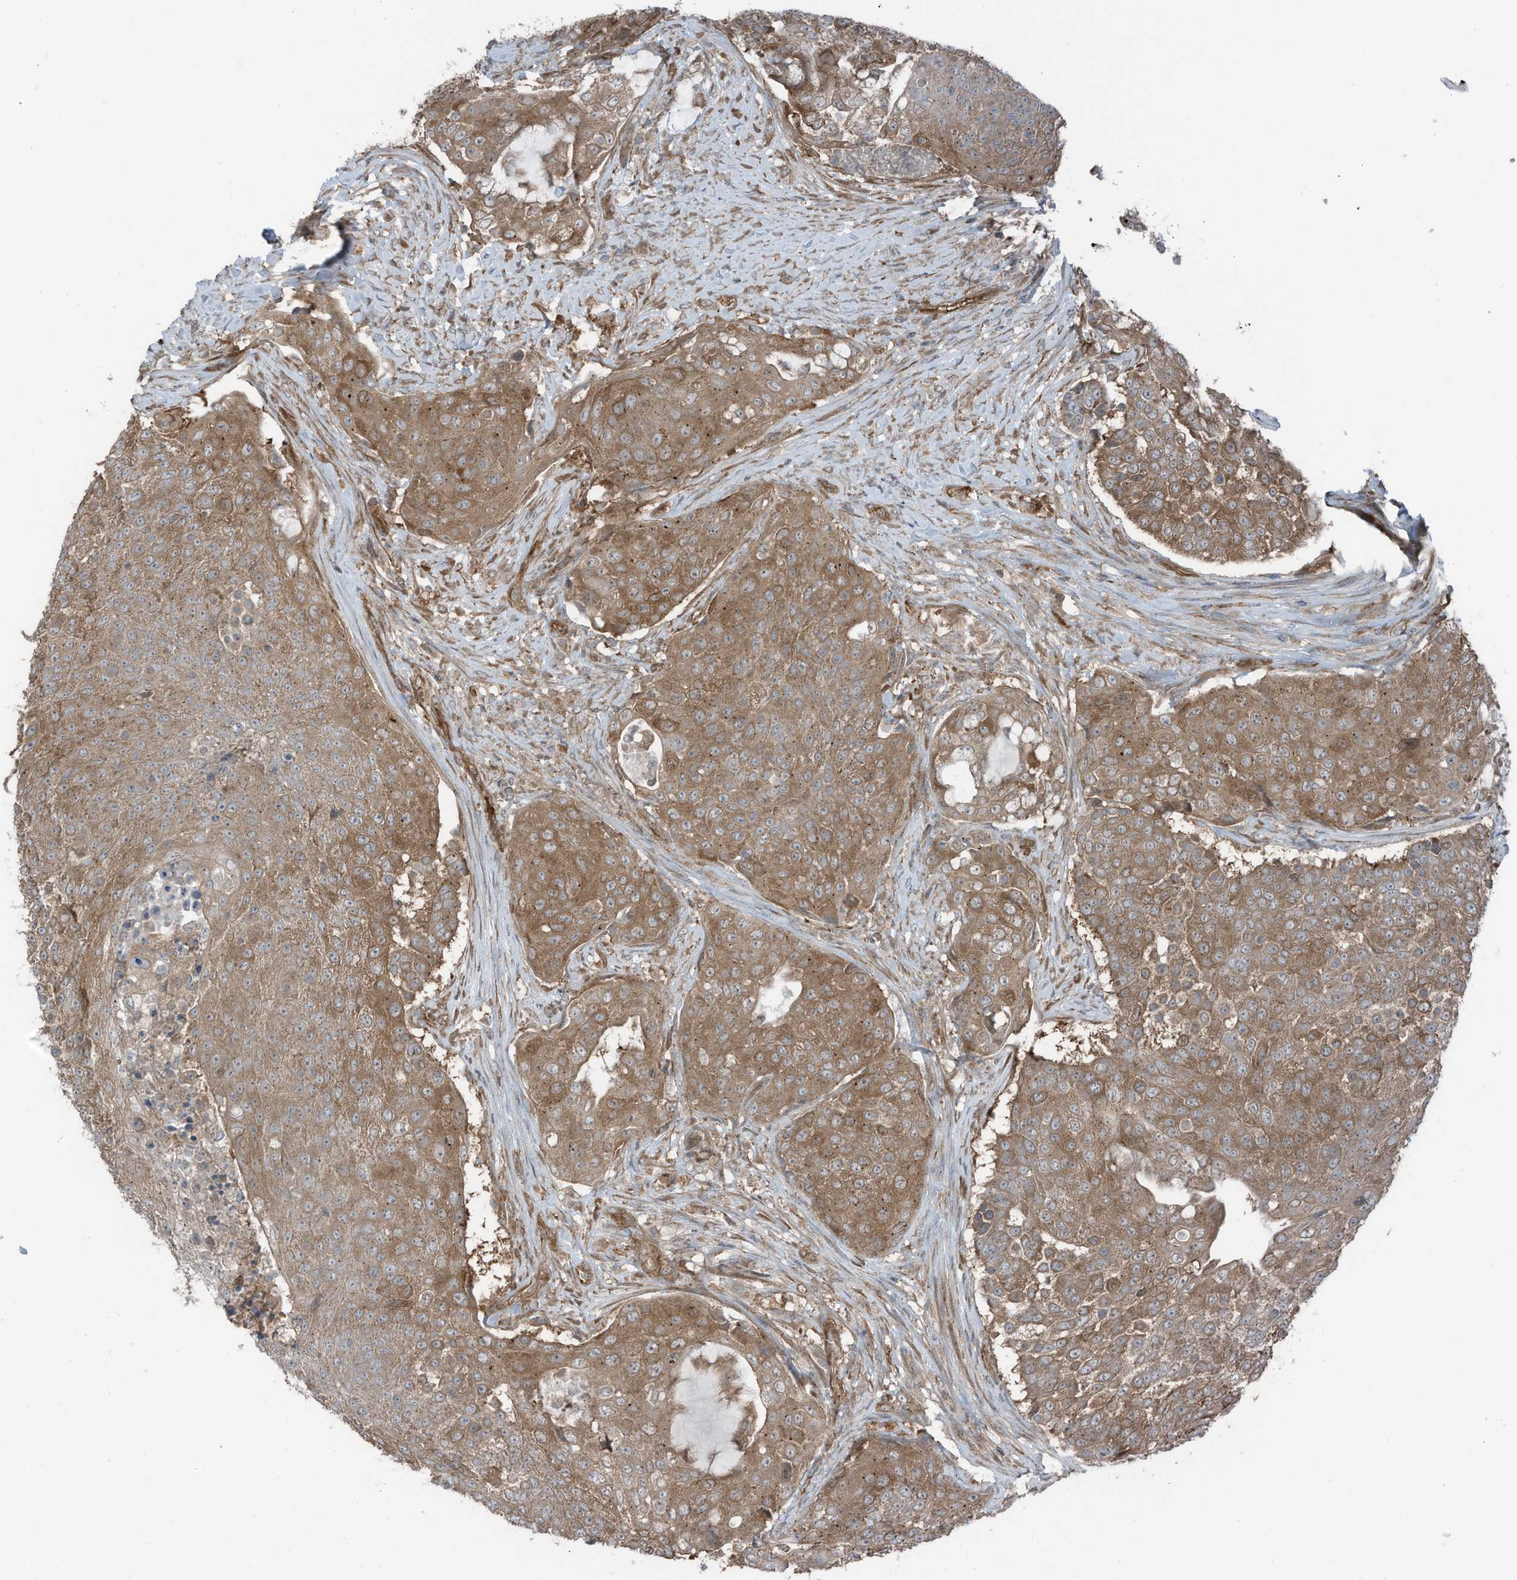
{"staining": {"intensity": "moderate", "quantity": ">75%", "location": "cytoplasmic/membranous"}, "tissue": "urothelial cancer", "cell_type": "Tumor cells", "image_type": "cancer", "snomed": [{"axis": "morphology", "description": "Urothelial carcinoma, High grade"}, {"axis": "topography", "description": "Urinary bladder"}], "caption": "A histopathology image showing moderate cytoplasmic/membranous positivity in about >75% of tumor cells in urothelial carcinoma (high-grade), as visualized by brown immunohistochemical staining.", "gene": "TXNDC9", "patient": {"sex": "female", "age": 63}}